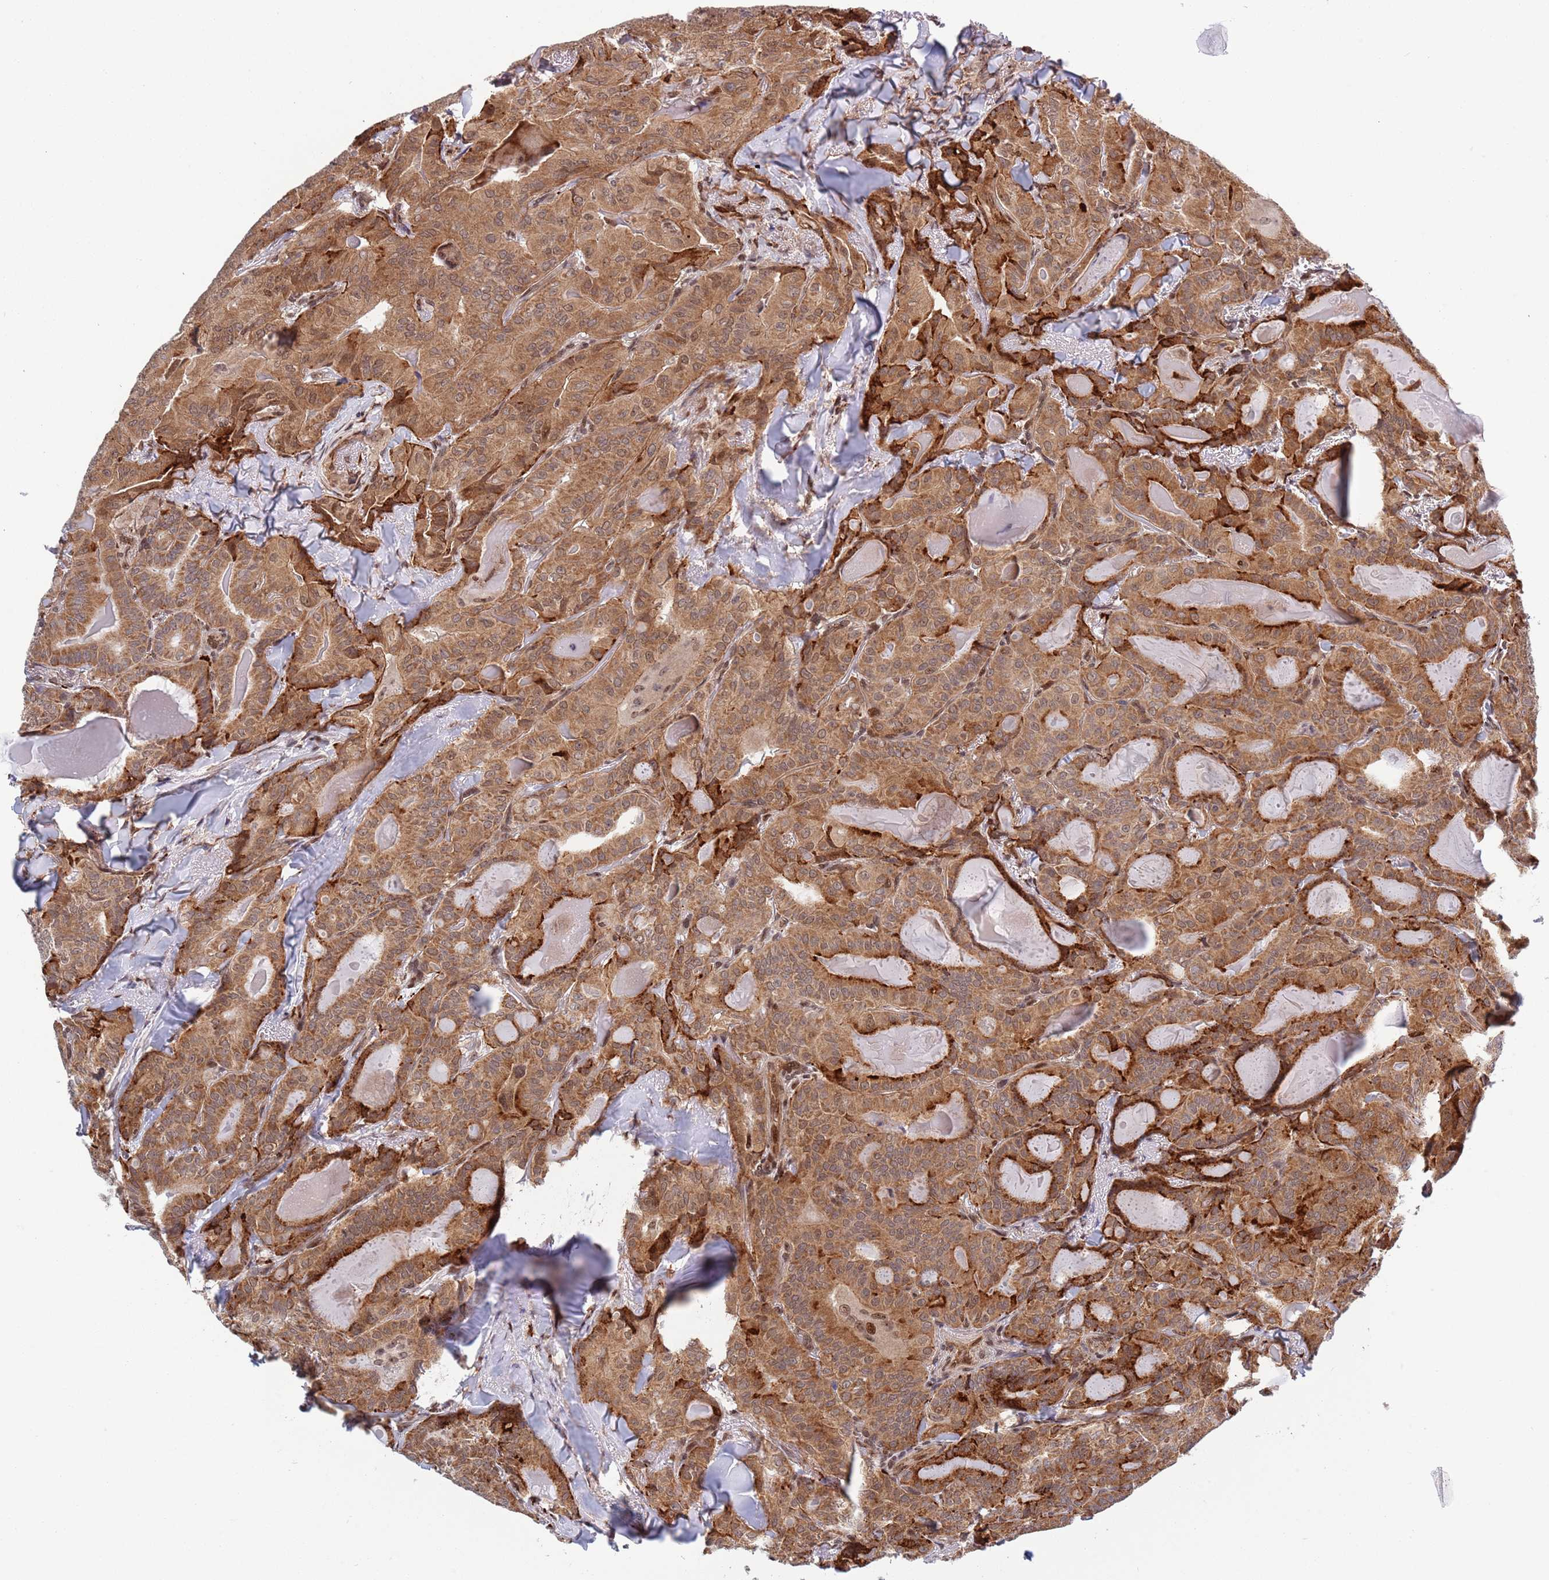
{"staining": {"intensity": "moderate", "quantity": ">75%", "location": "cytoplasmic/membranous"}, "tissue": "thyroid cancer", "cell_type": "Tumor cells", "image_type": "cancer", "snomed": [{"axis": "morphology", "description": "Papillary adenocarcinoma, NOS"}, {"axis": "topography", "description": "Thyroid gland"}], "caption": "IHC of thyroid papillary adenocarcinoma demonstrates medium levels of moderate cytoplasmic/membranous staining in approximately >75% of tumor cells. (DAB (3,3'-diaminobenzidine) IHC, brown staining for protein, blue staining for nuclei).", "gene": "TBX10", "patient": {"sex": "female", "age": 68}}